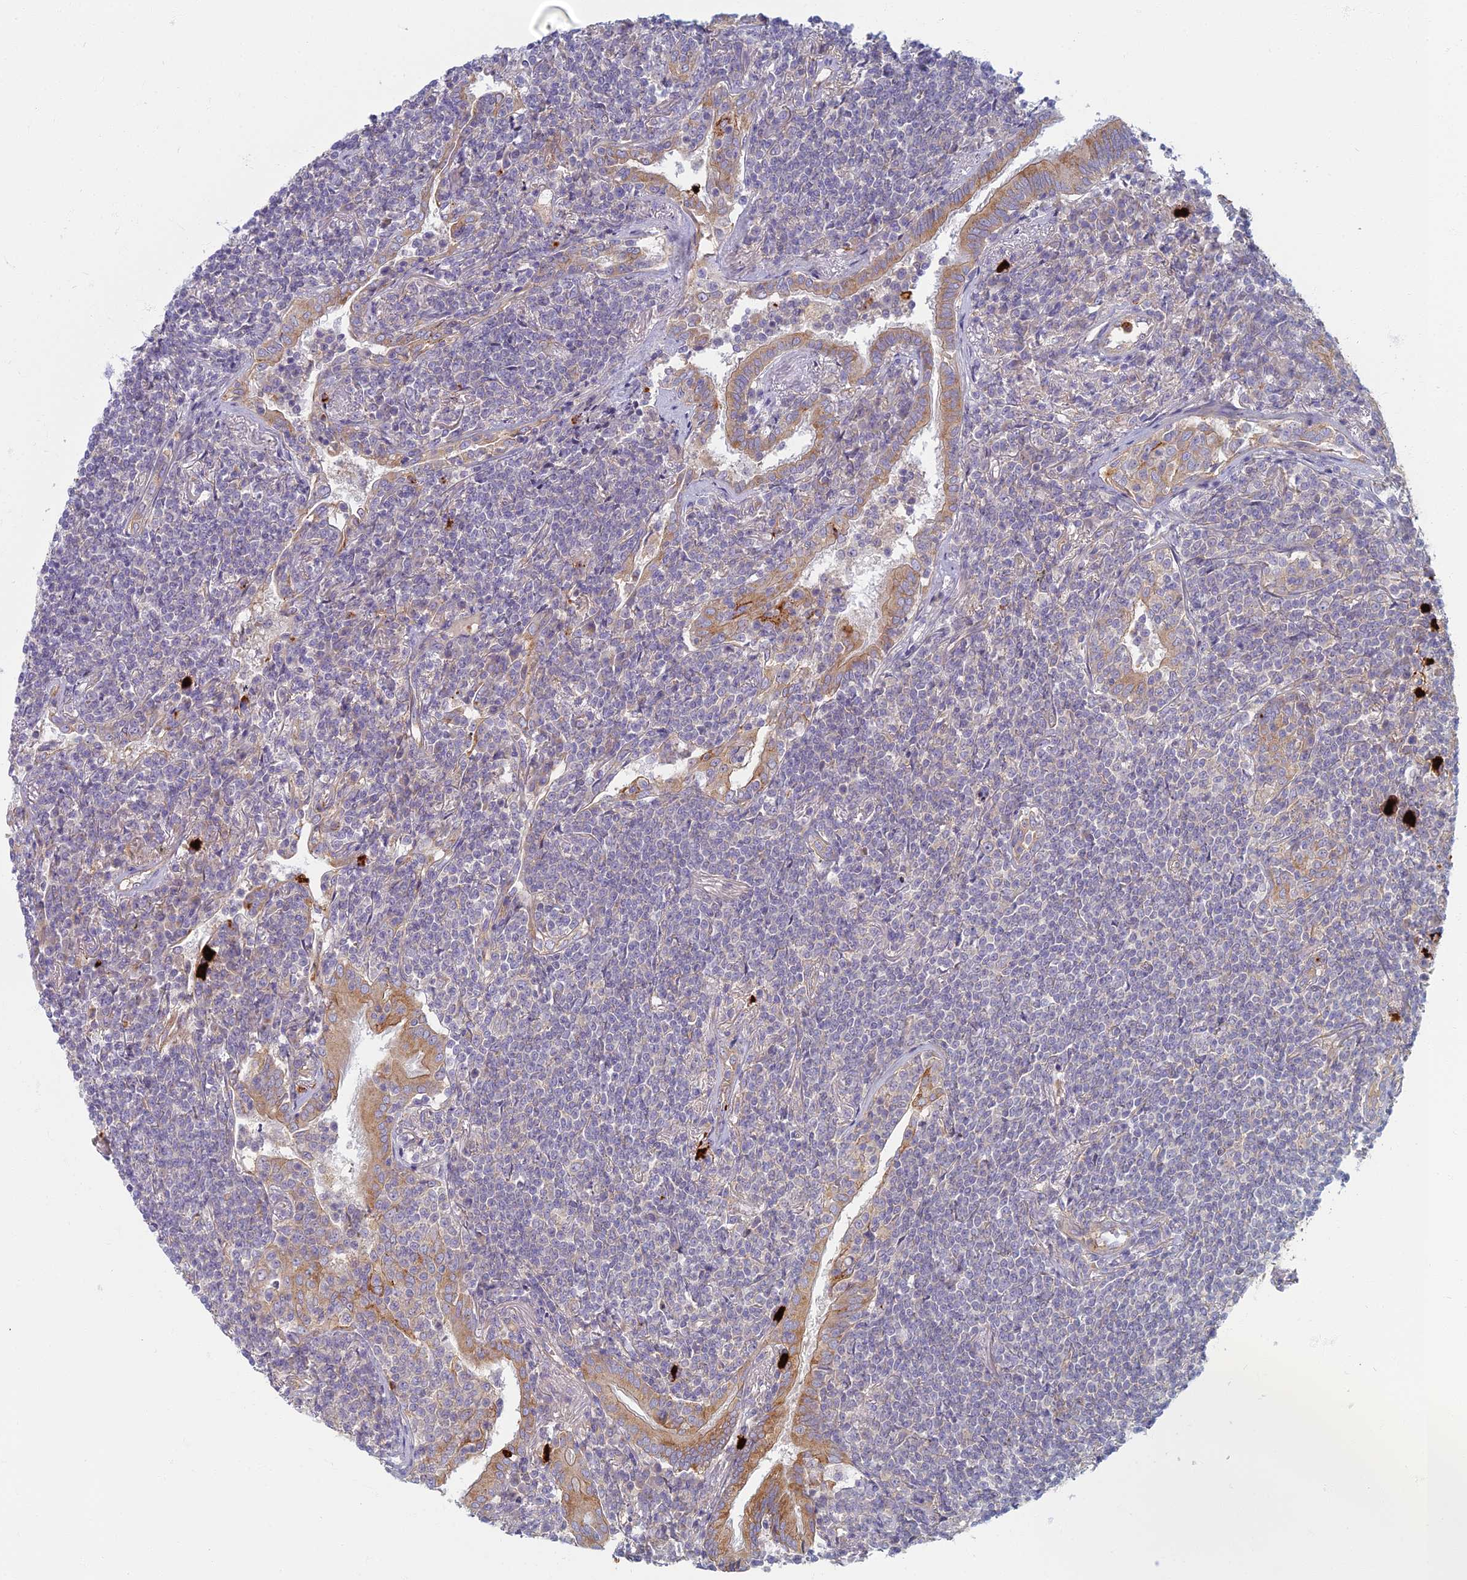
{"staining": {"intensity": "negative", "quantity": "none", "location": "none"}, "tissue": "lymphoma", "cell_type": "Tumor cells", "image_type": "cancer", "snomed": [{"axis": "morphology", "description": "Malignant lymphoma, non-Hodgkin's type, Low grade"}, {"axis": "topography", "description": "Lung"}], "caption": "Micrograph shows no significant protein expression in tumor cells of lymphoma.", "gene": "PROX2", "patient": {"sex": "female", "age": 71}}